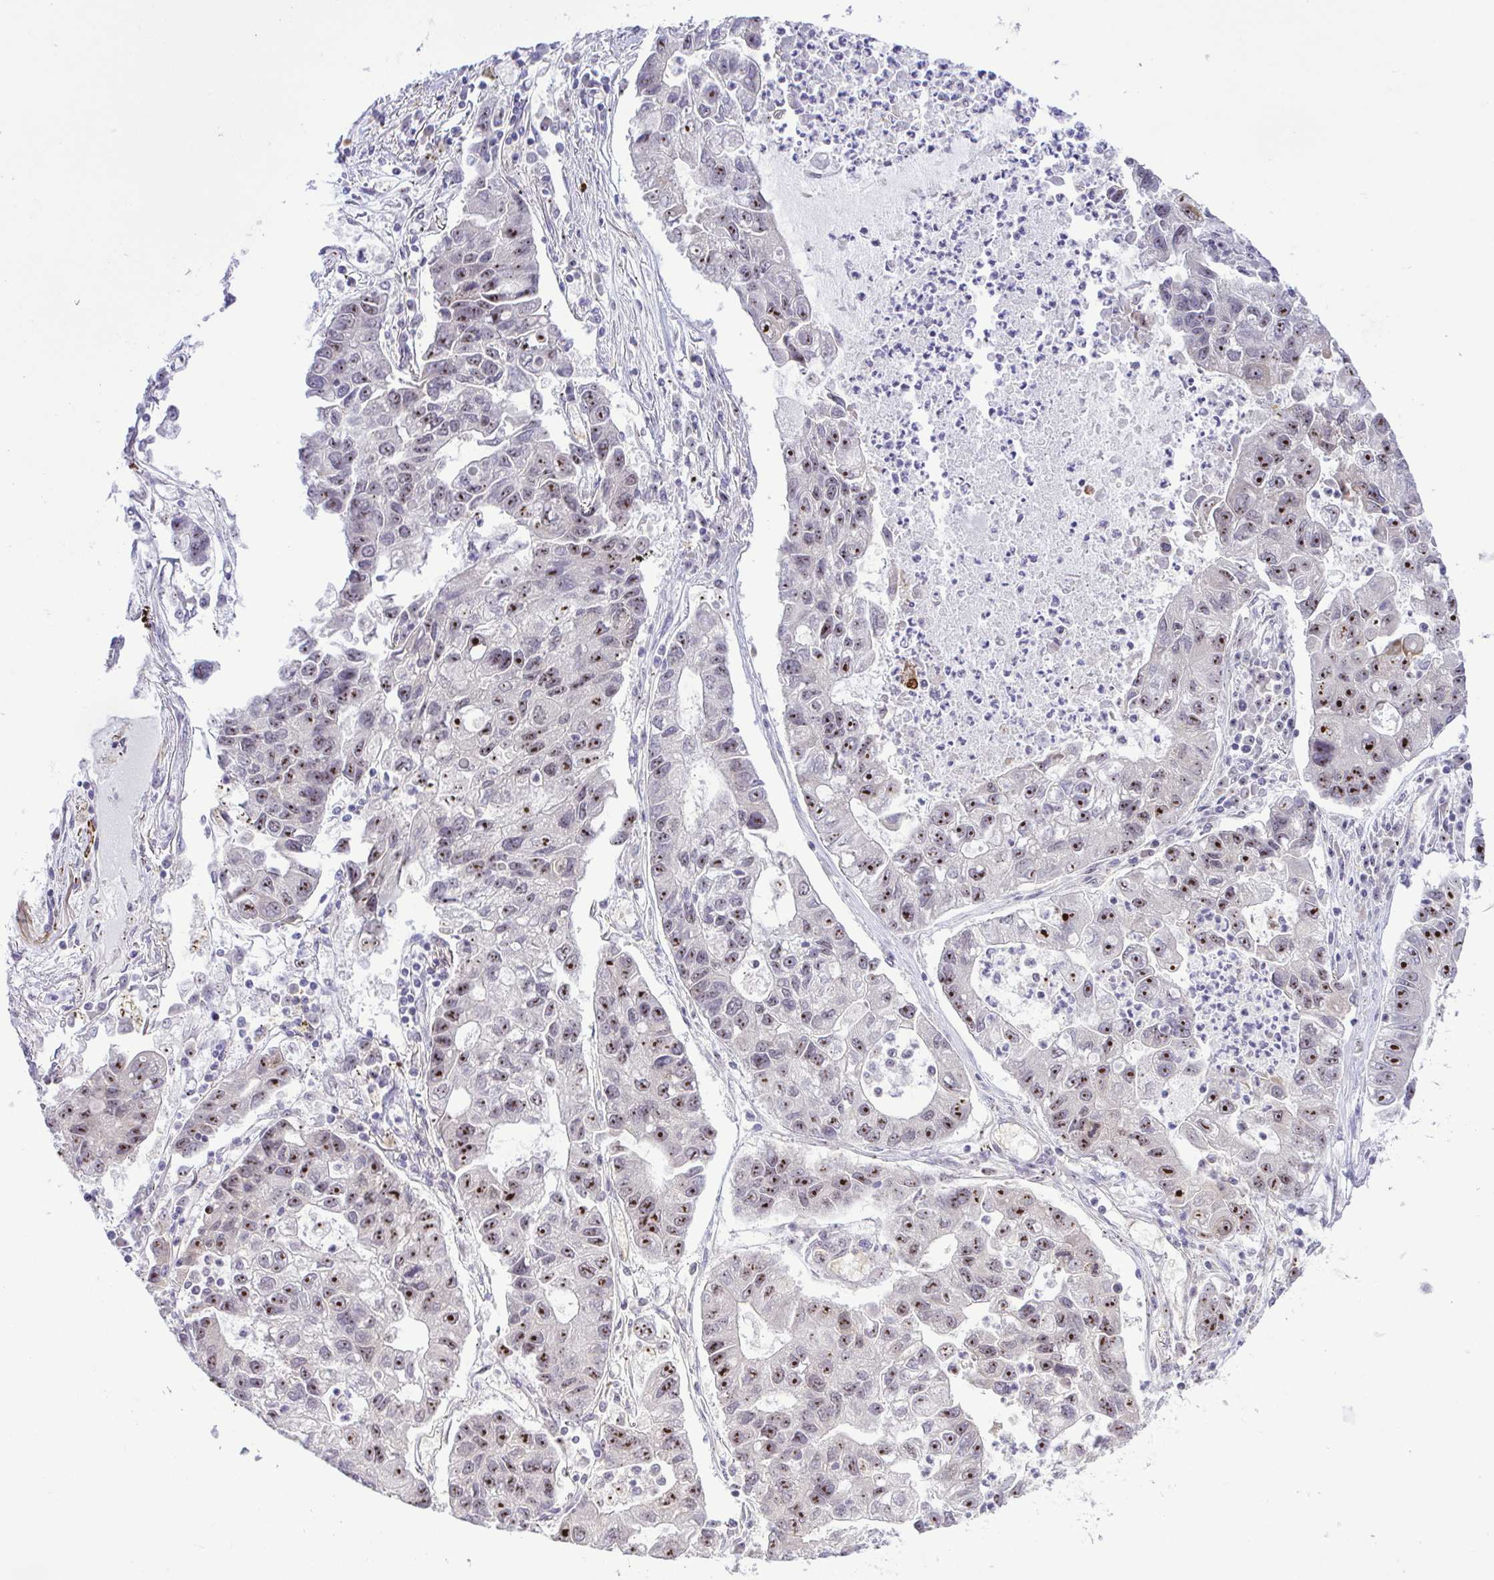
{"staining": {"intensity": "moderate", "quantity": "25%-75%", "location": "nuclear"}, "tissue": "lung cancer", "cell_type": "Tumor cells", "image_type": "cancer", "snomed": [{"axis": "morphology", "description": "Adenocarcinoma, NOS"}, {"axis": "topography", "description": "Bronchus"}, {"axis": "topography", "description": "Lung"}], "caption": "DAB immunohistochemical staining of human lung cancer demonstrates moderate nuclear protein staining in approximately 25%-75% of tumor cells.", "gene": "RSL24D1", "patient": {"sex": "female", "age": 51}}